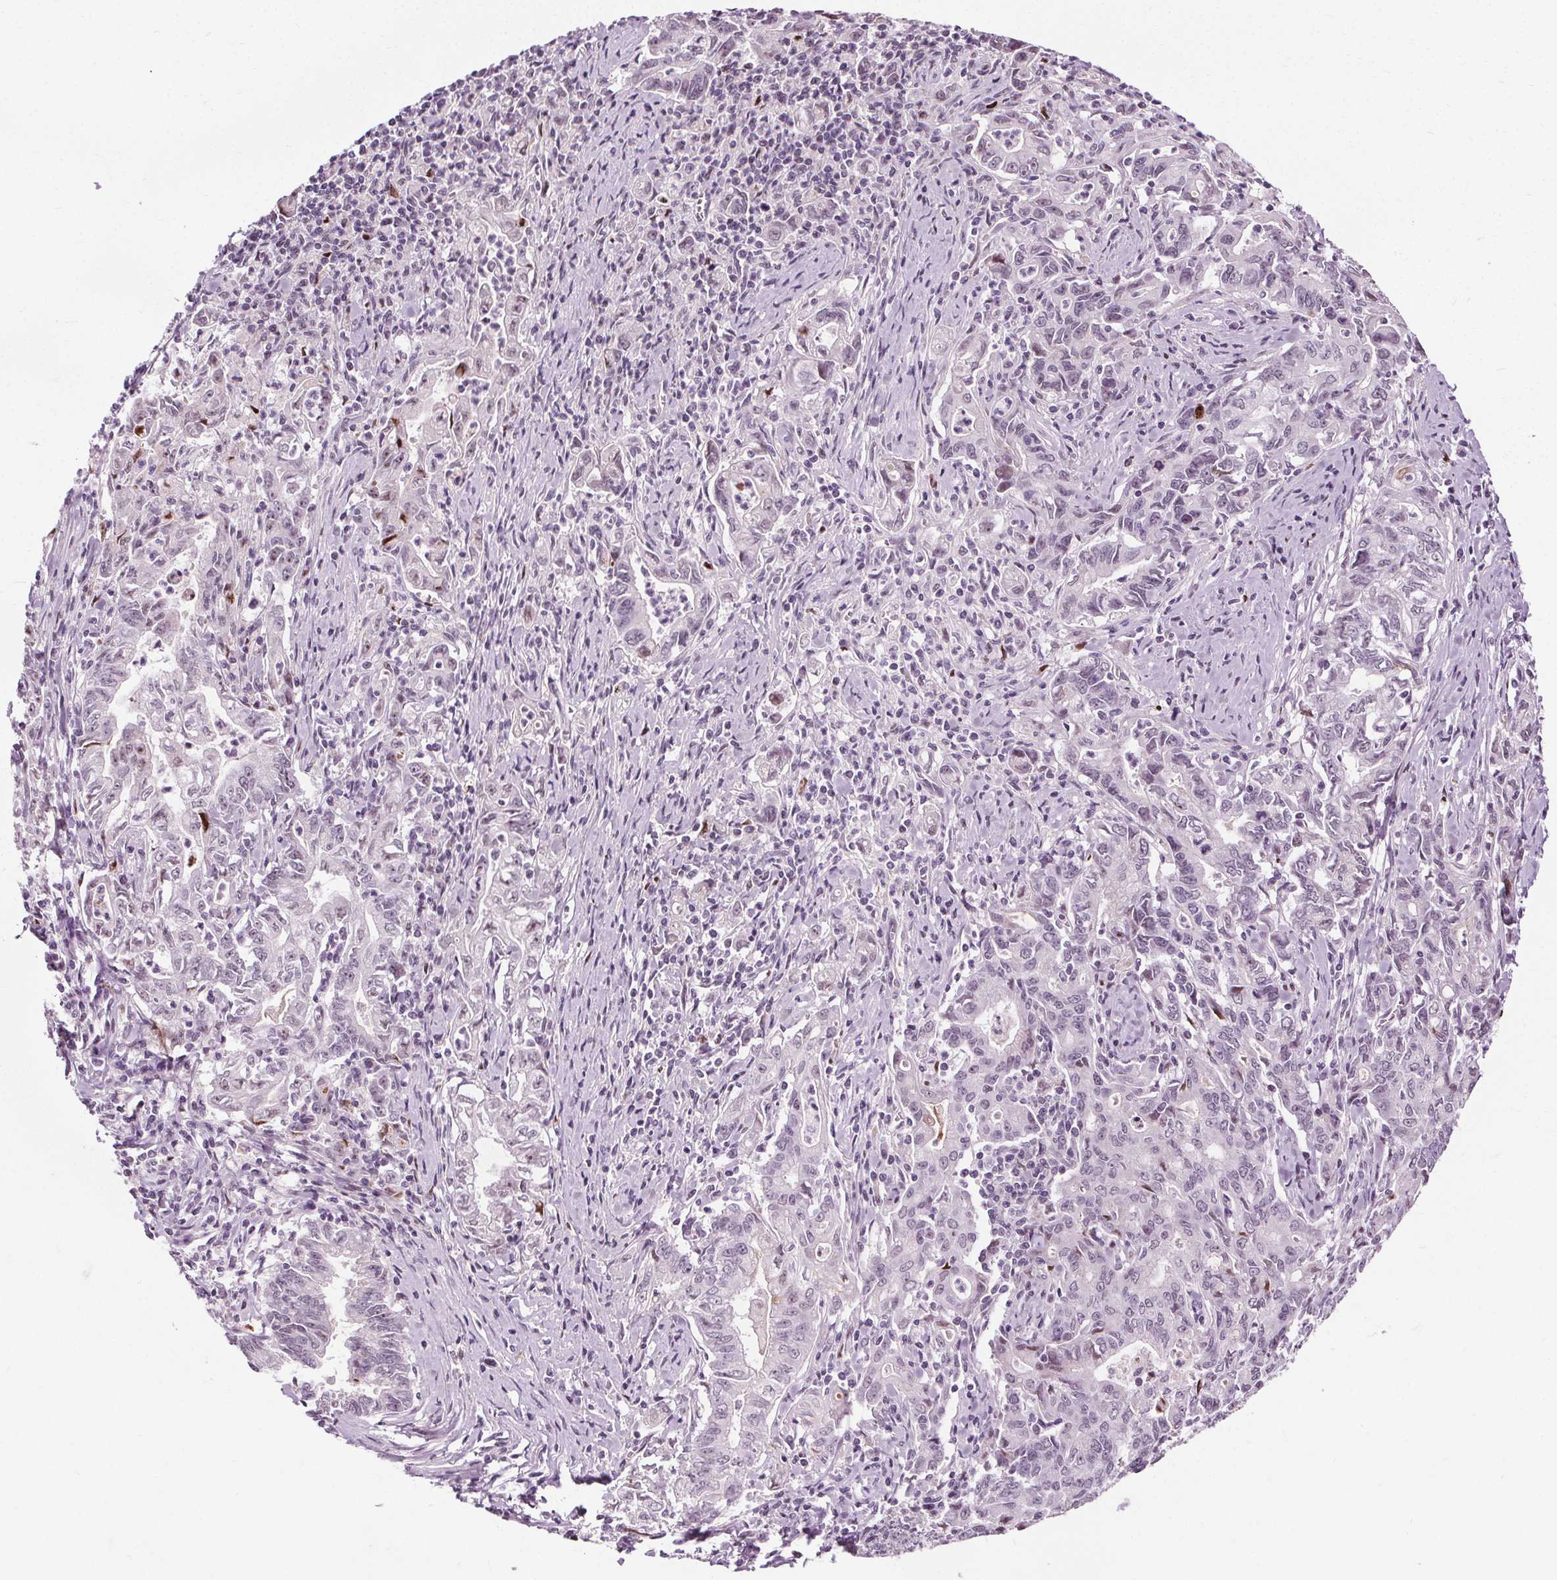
{"staining": {"intensity": "negative", "quantity": "none", "location": "none"}, "tissue": "stomach cancer", "cell_type": "Tumor cells", "image_type": "cancer", "snomed": [{"axis": "morphology", "description": "Adenocarcinoma, NOS"}, {"axis": "topography", "description": "Stomach, upper"}], "caption": "A high-resolution histopathology image shows IHC staining of stomach cancer (adenocarcinoma), which demonstrates no significant staining in tumor cells. The staining was performed using DAB to visualize the protein expression in brown, while the nuclei were stained in blue with hematoxylin (Magnification: 20x).", "gene": "CEBPA", "patient": {"sex": "female", "age": 79}}